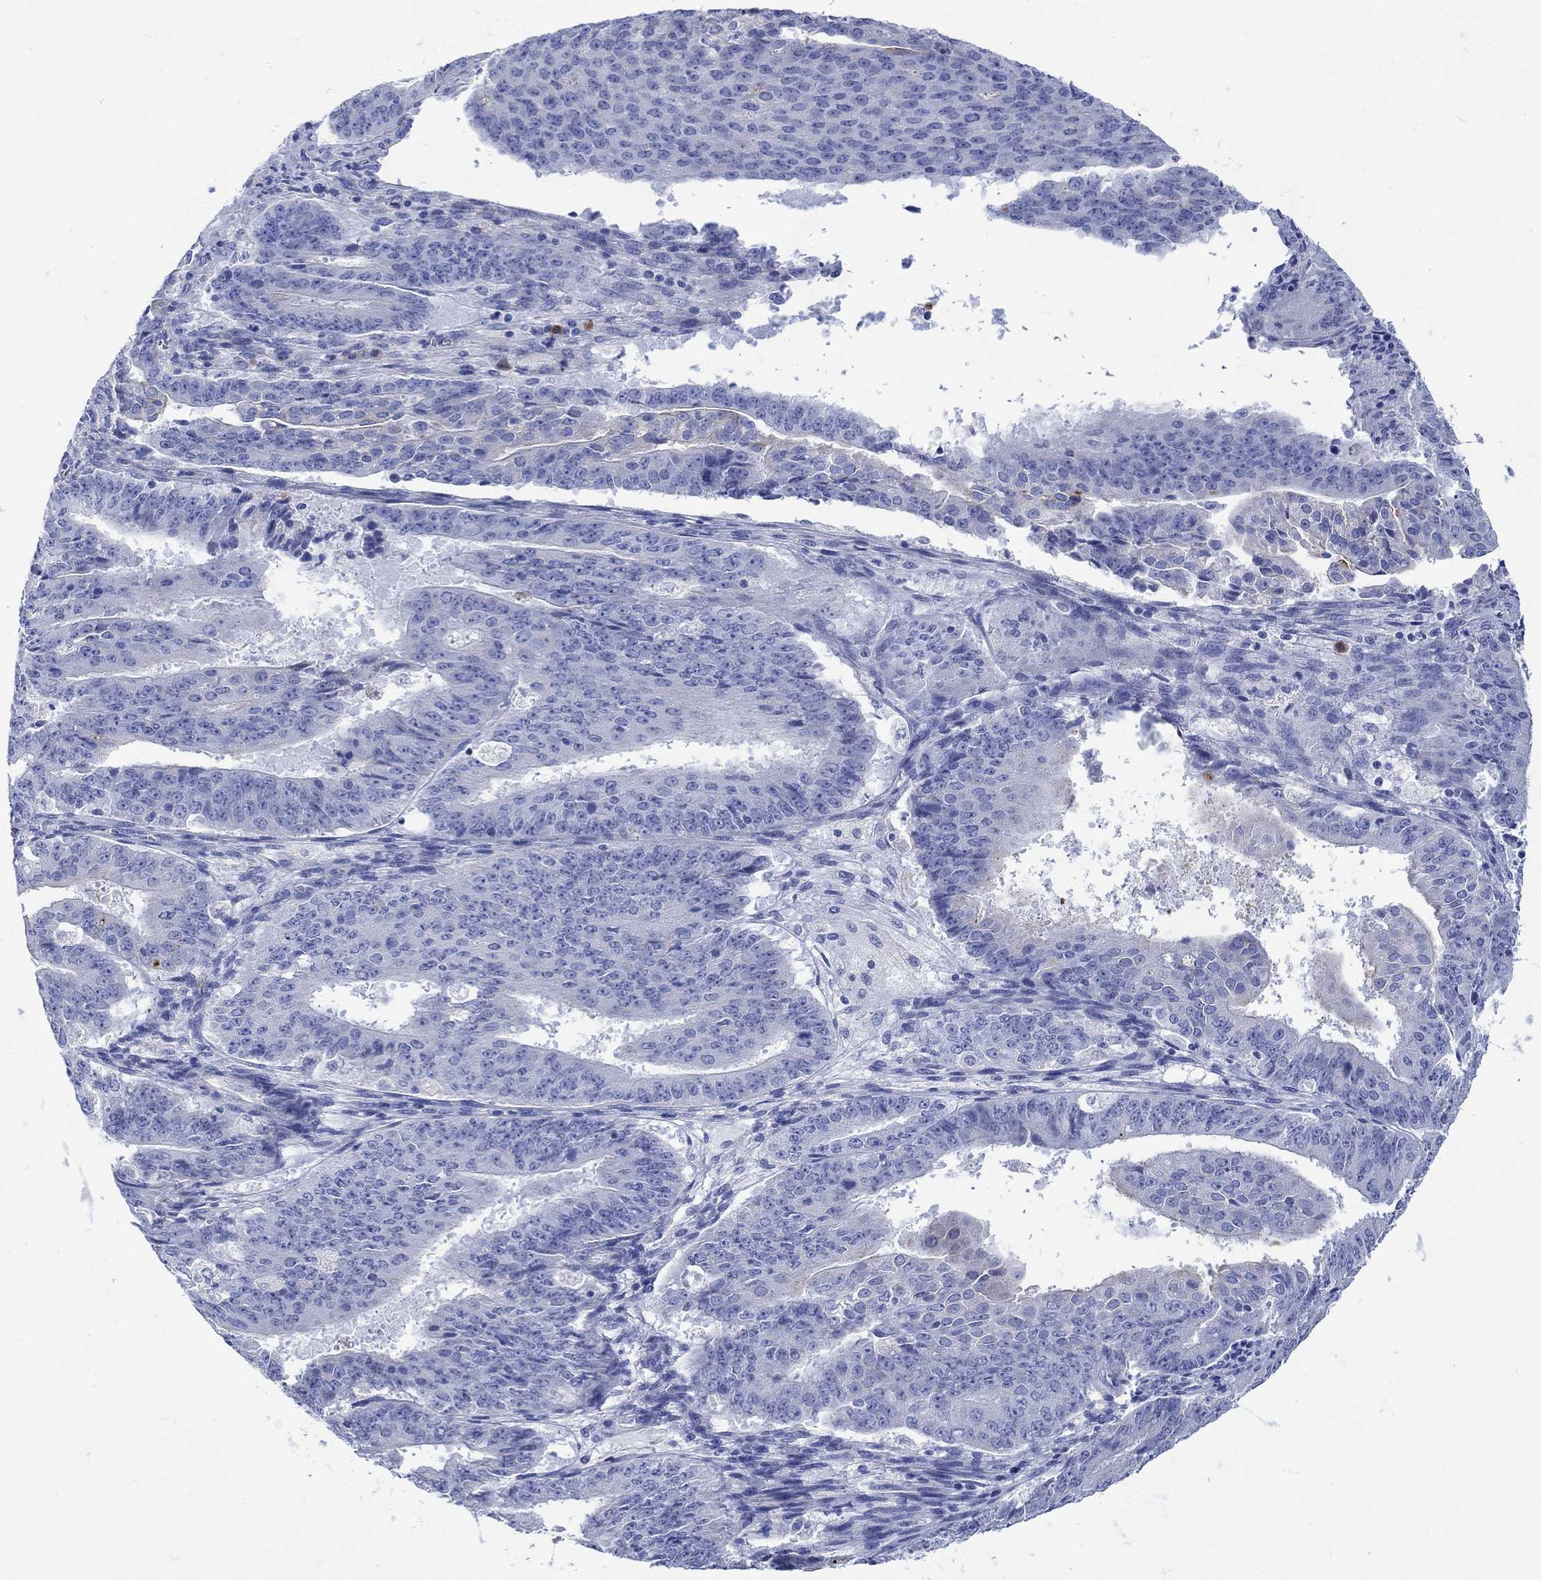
{"staining": {"intensity": "negative", "quantity": "none", "location": "none"}, "tissue": "ovarian cancer", "cell_type": "Tumor cells", "image_type": "cancer", "snomed": [{"axis": "morphology", "description": "Carcinoma, endometroid"}, {"axis": "topography", "description": "Ovary"}], "caption": "IHC micrograph of neoplastic tissue: human endometroid carcinoma (ovarian) stained with DAB shows no significant protein positivity in tumor cells.", "gene": "ANKMY1", "patient": {"sex": "female", "age": 42}}